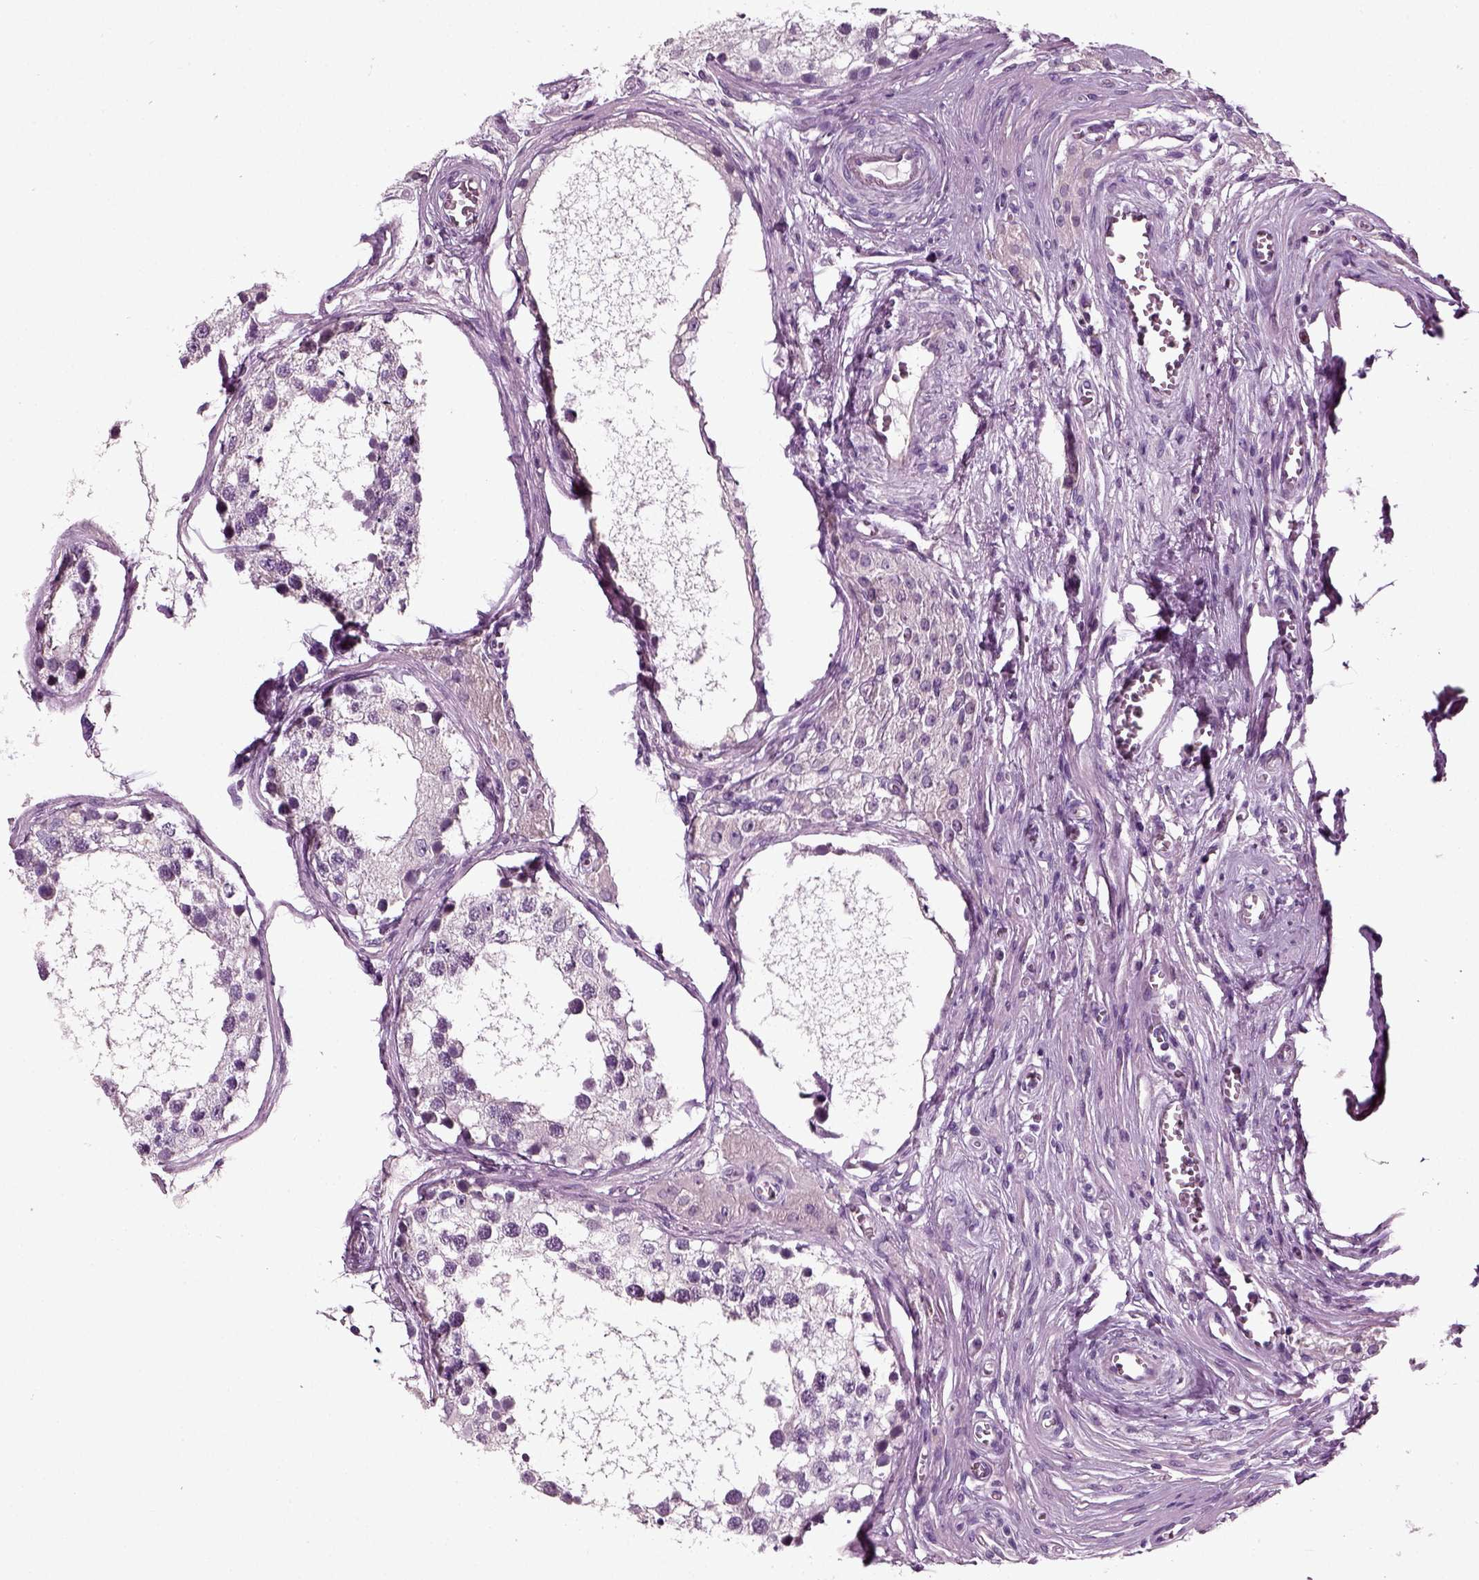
{"staining": {"intensity": "negative", "quantity": "none", "location": "none"}, "tissue": "testis", "cell_type": "Cells in seminiferous ducts", "image_type": "normal", "snomed": [{"axis": "morphology", "description": "Normal tissue, NOS"}, {"axis": "morphology", "description": "Seminoma, NOS"}, {"axis": "topography", "description": "Testis"}], "caption": "This is a histopathology image of immunohistochemistry staining of unremarkable testis, which shows no expression in cells in seminiferous ducts.", "gene": "DEFB118", "patient": {"sex": "male", "age": 65}}